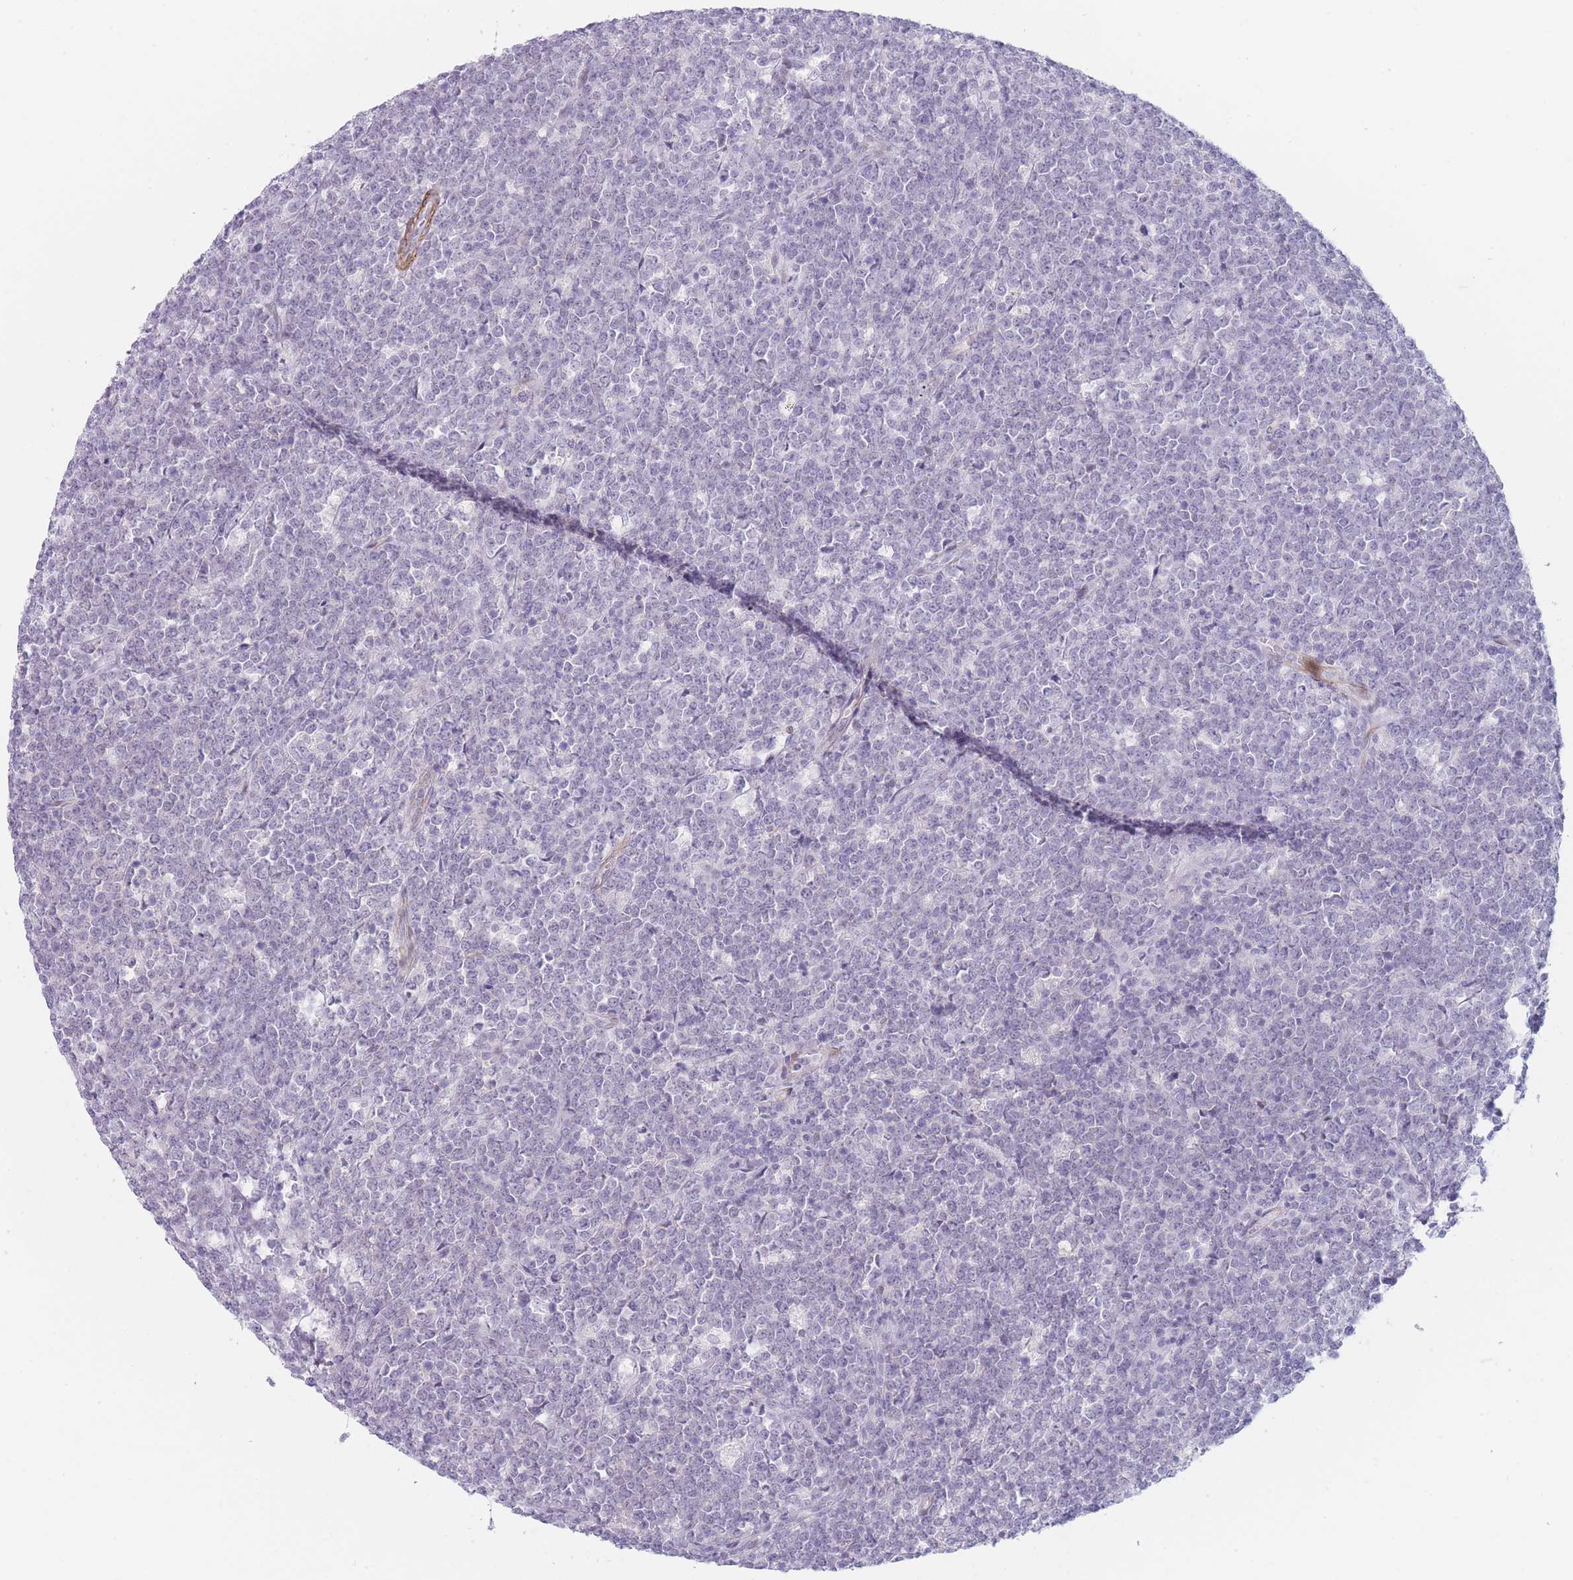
{"staining": {"intensity": "negative", "quantity": "none", "location": "none"}, "tissue": "lymphoma", "cell_type": "Tumor cells", "image_type": "cancer", "snomed": [{"axis": "morphology", "description": "Malignant lymphoma, non-Hodgkin's type, High grade"}, {"axis": "topography", "description": "Small intestine"}], "caption": "IHC of high-grade malignant lymphoma, non-Hodgkin's type displays no positivity in tumor cells.", "gene": "IFNA6", "patient": {"sex": "male", "age": 8}}